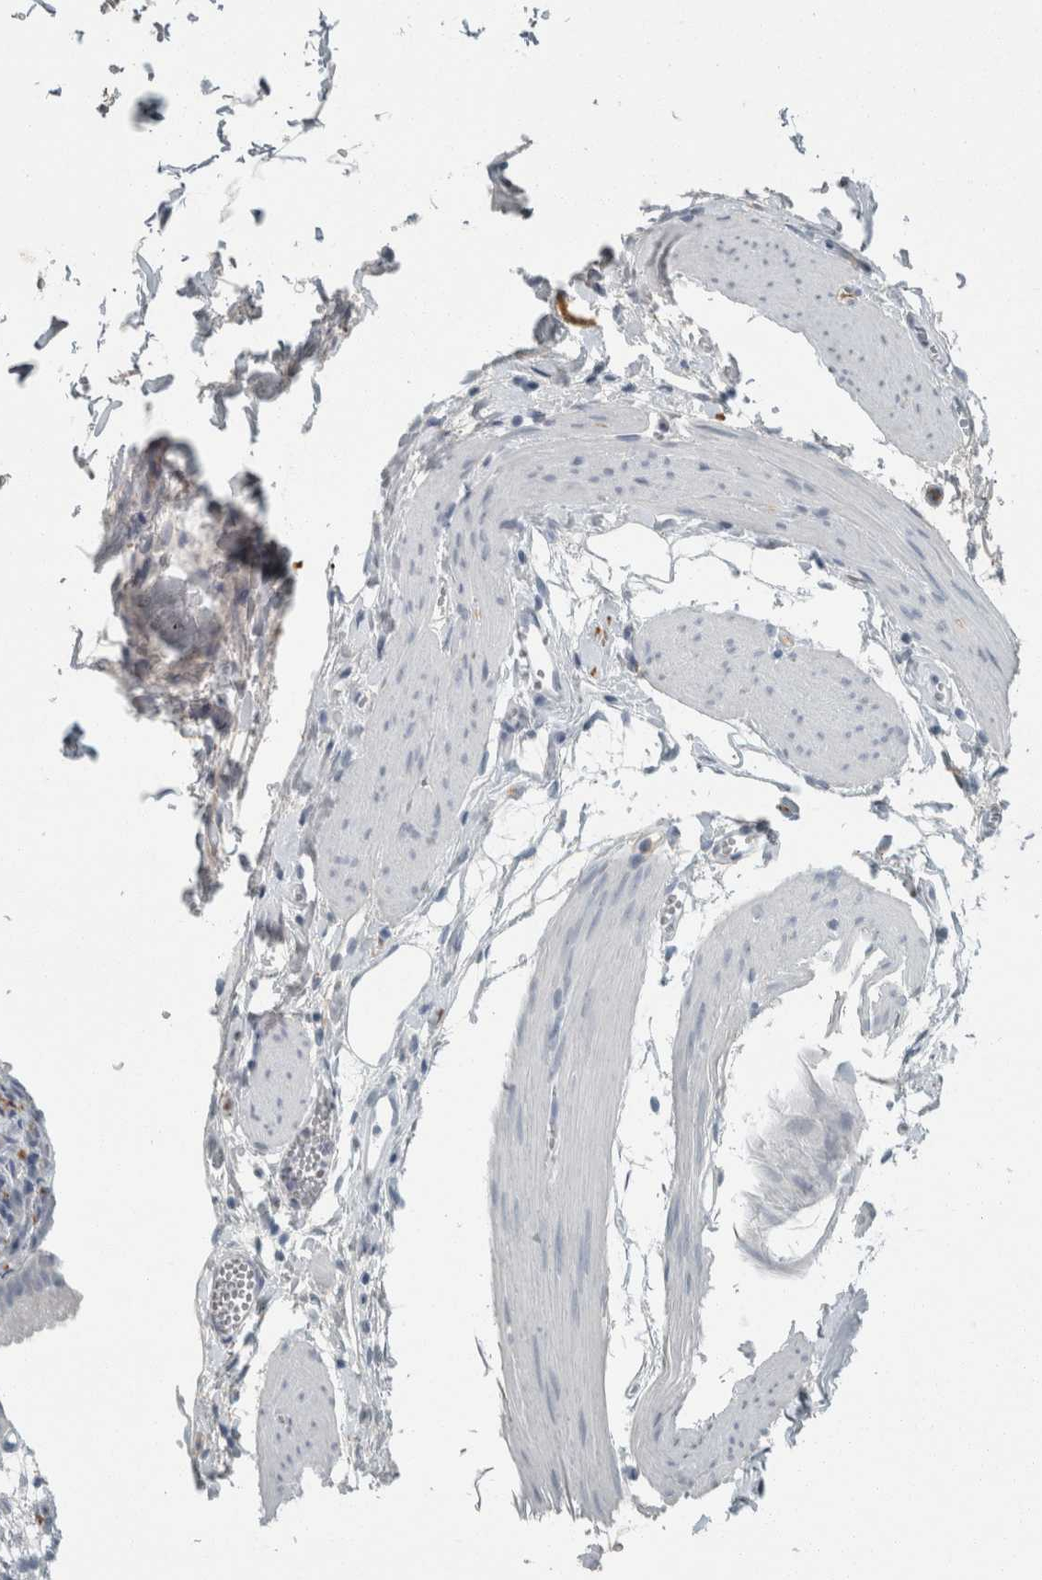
{"staining": {"intensity": "negative", "quantity": "none", "location": "none"}, "tissue": "gallbladder", "cell_type": "Glandular cells", "image_type": "normal", "snomed": [{"axis": "morphology", "description": "Normal tissue, NOS"}, {"axis": "topography", "description": "Gallbladder"}], "caption": "IHC photomicrograph of normal human gallbladder stained for a protein (brown), which exhibits no expression in glandular cells.", "gene": "CHL1", "patient": {"sex": "female", "age": 64}}